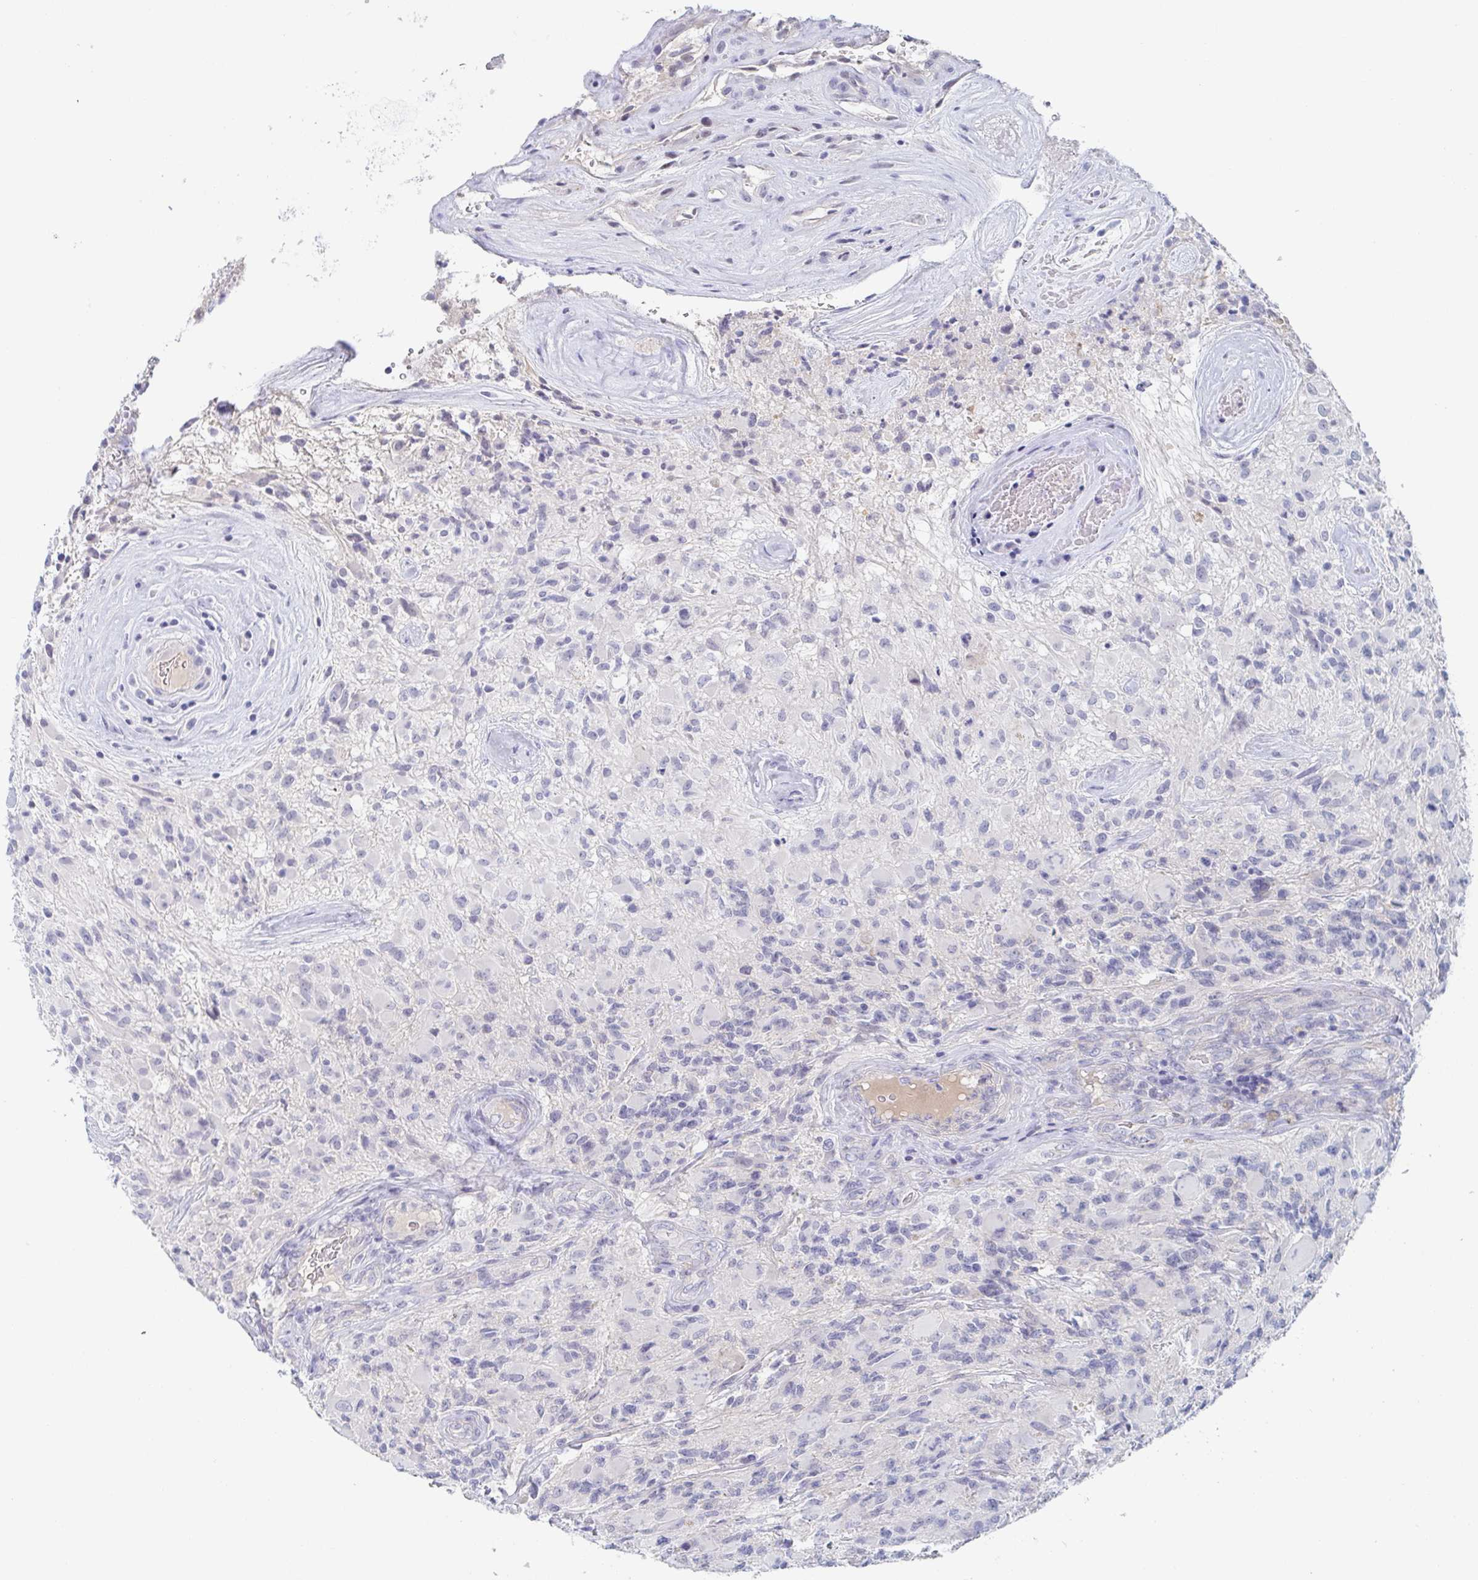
{"staining": {"intensity": "negative", "quantity": "none", "location": "none"}, "tissue": "glioma", "cell_type": "Tumor cells", "image_type": "cancer", "snomed": [{"axis": "morphology", "description": "Glioma, malignant, High grade"}, {"axis": "topography", "description": "Brain"}], "caption": "DAB immunohistochemical staining of glioma exhibits no significant staining in tumor cells. The staining was performed using DAB (3,3'-diaminobenzidine) to visualize the protein expression in brown, while the nuclei were stained in blue with hematoxylin (Magnification: 20x).", "gene": "RHOV", "patient": {"sex": "female", "age": 65}}